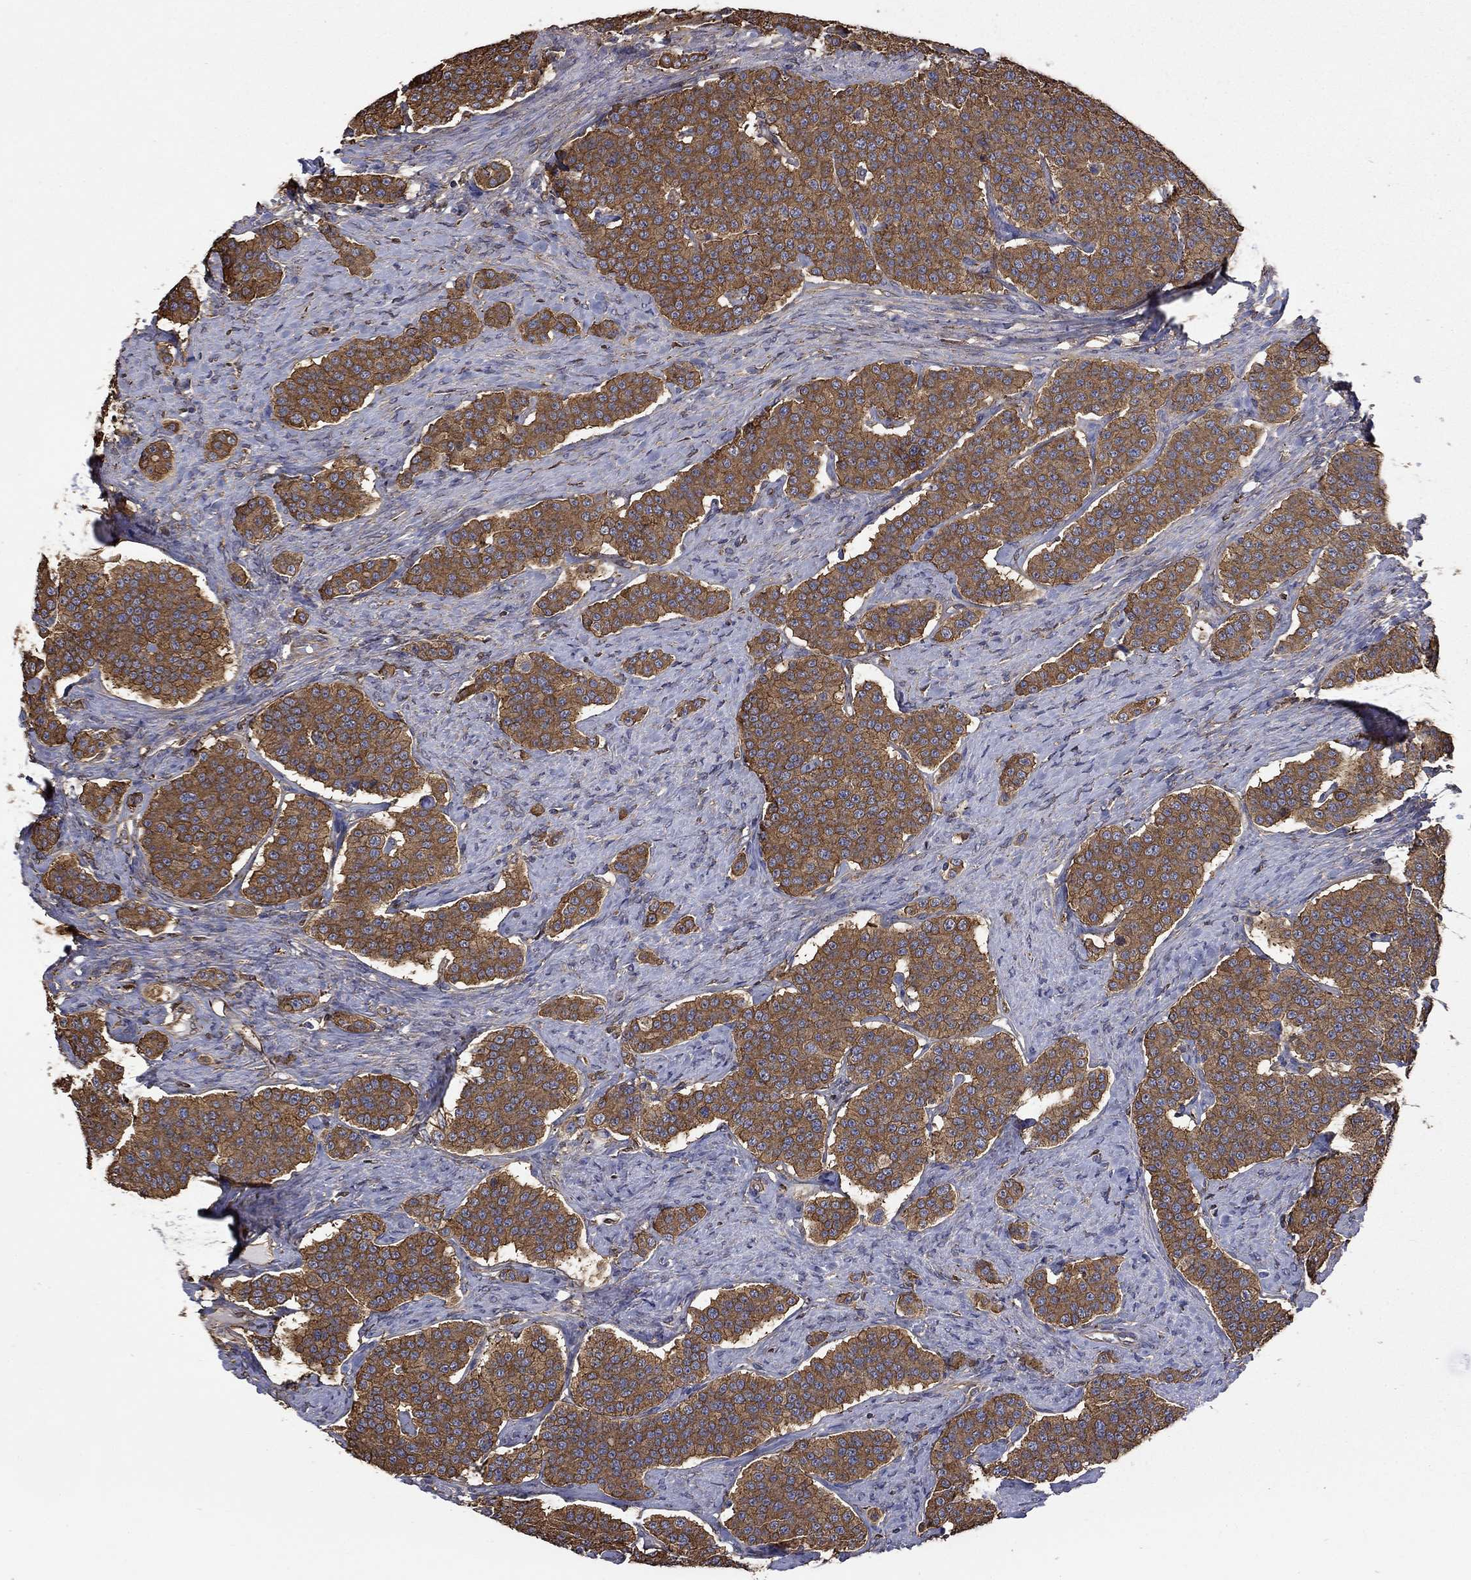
{"staining": {"intensity": "strong", "quantity": "25%-75%", "location": "cytoplasmic/membranous"}, "tissue": "carcinoid", "cell_type": "Tumor cells", "image_type": "cancer", "snomed": [{"axis": "morphology", "description": "Carcinoid, malignant, NOS"}, {"axis": "topography", "description": "Small intestine"}], "caption": "IHC image of human malignant carcinoid stained for a protein (brown), which demonstrates high levels of strong cytoplasmic/membranous positivity in approximately 25%-75% of tumor cells.", "gene": "DPYSL2", "patient": {"sex": "female", "age": 58}}